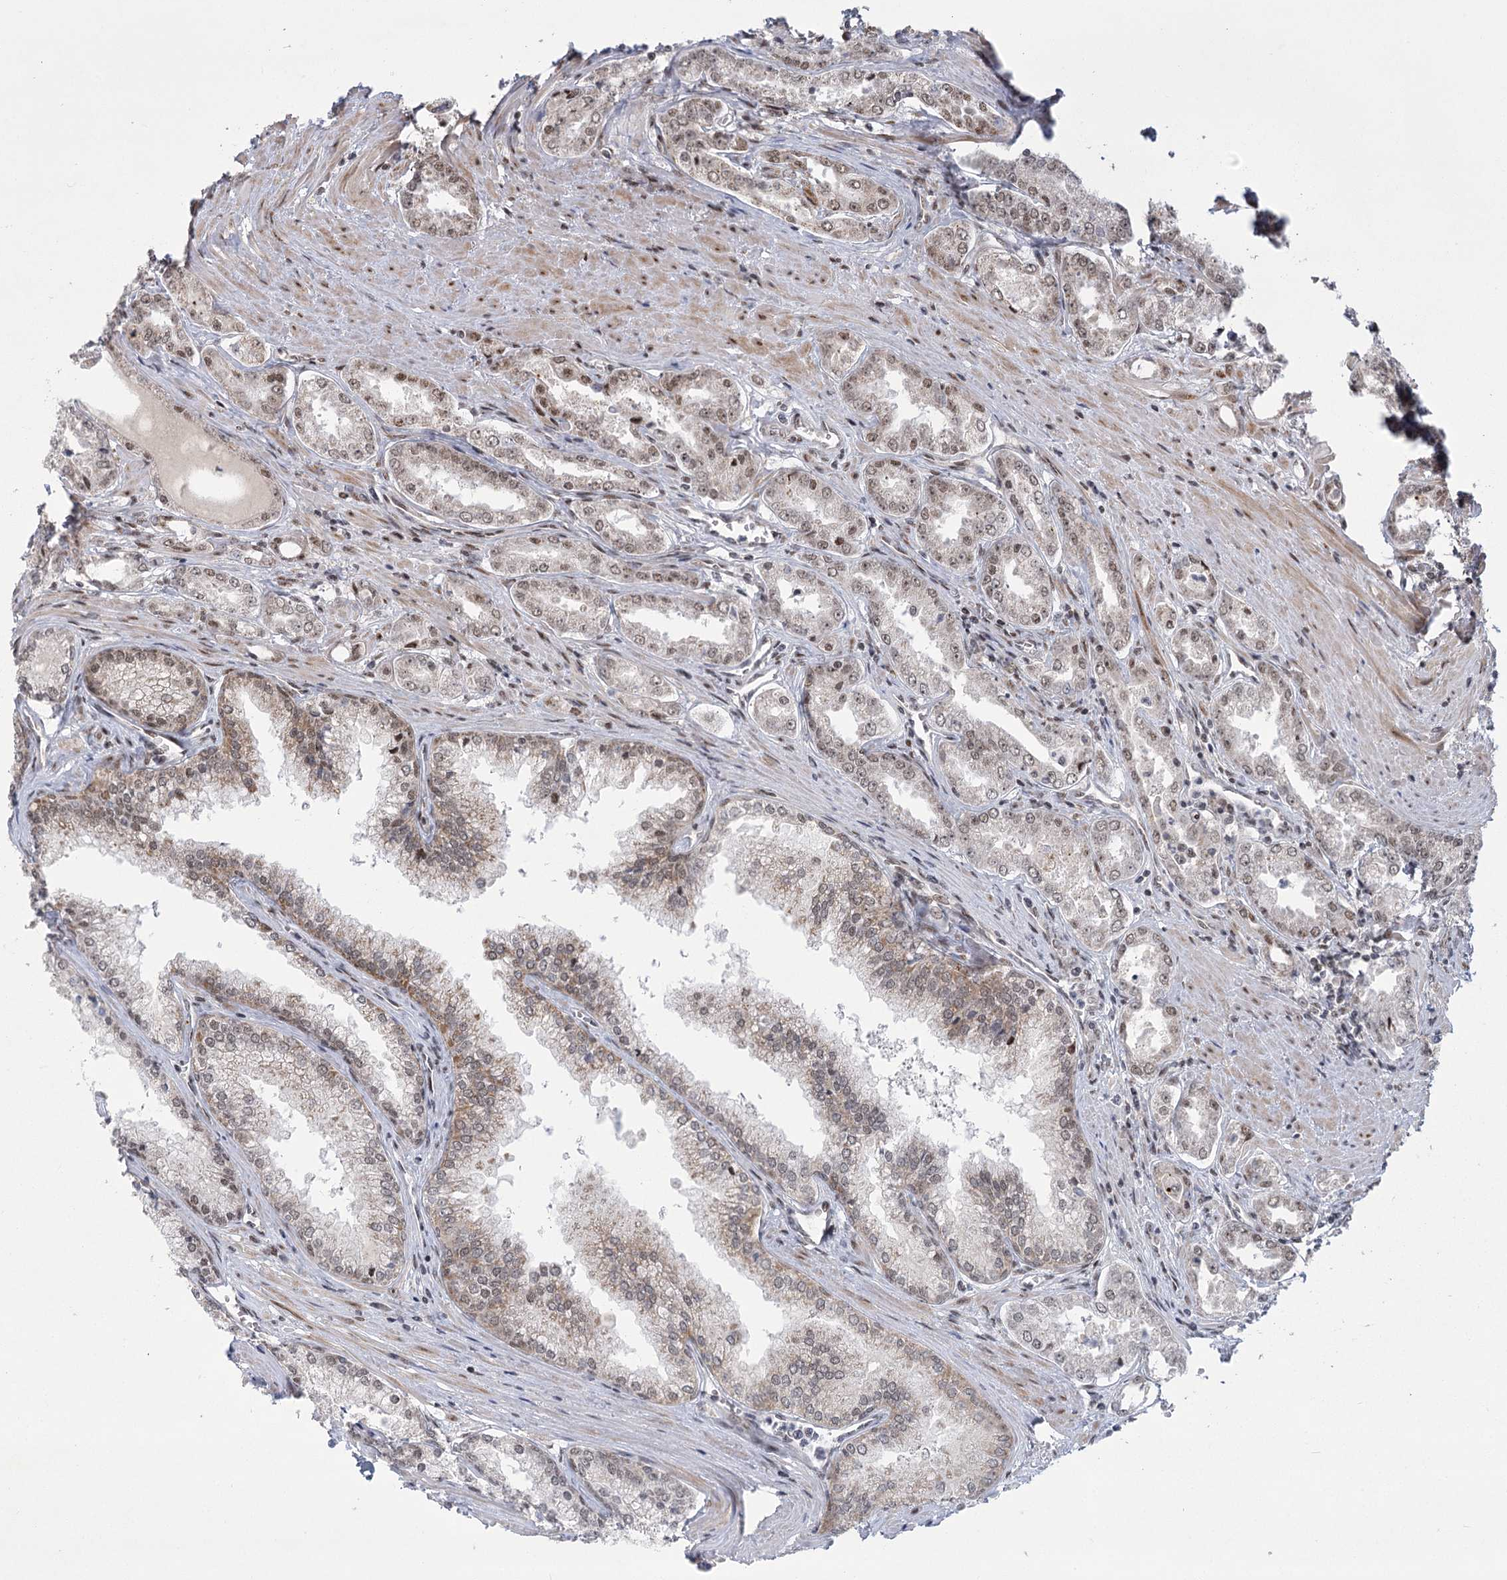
{"staining": {"intensity": "weak", "quantity": ">75%", "location": "nuclear"}, "tissue": "prostate cancer", "cell_type": "Tumor cells", "image_type": "cancer", "snomed": [{"axis": "morphology", "description": "Adenocarcinoma, High grade"}, {"axis": "topography", "description": "Prostate"}], "caption": "Tumor cells exhibit weak nuclear positivity in about >75% of cells in prostate cancer.", "gene": "CIB4", "patient": {"sex": "male", "age": 72}}